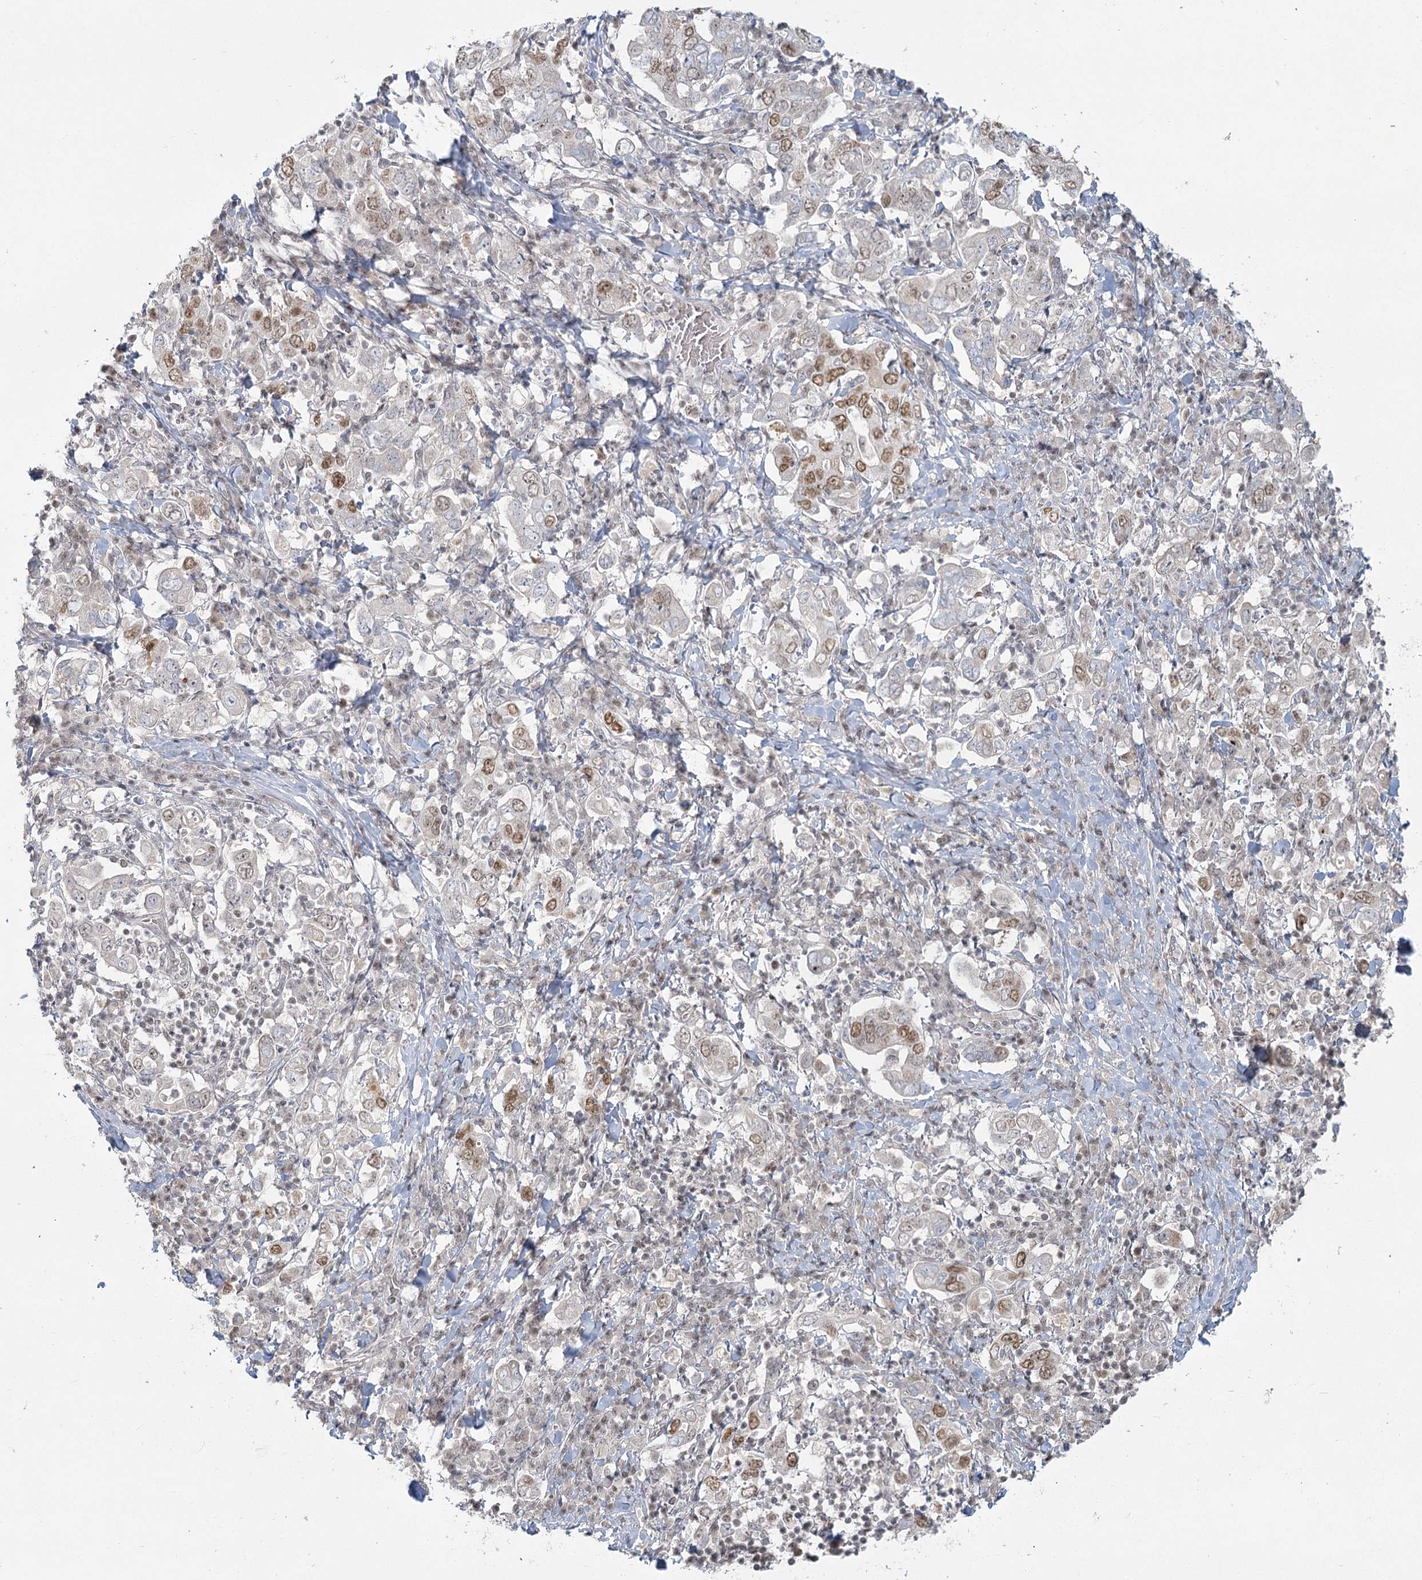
{"staining": {"intensity": "moderate", "quantity": "<25%", "location": "nuclear"}, "tissue": "stomach cancer", "cell_type": "Tumor cells", "image_type": "cancer", "snomed": [{"axis": "morphology", "description": "Adenocarcinoma, NOS"}, {"axis": "topography", "description": "Stomach, upper"}], "caption": "Moderate nuclear positivity for a protein is identified in approximately <25% of tumor cells of stomach adenocarcinoma using immunohistochemistry.", "gene": "R3HCC1L", "patient": {"sex": "male", "age": 62}}